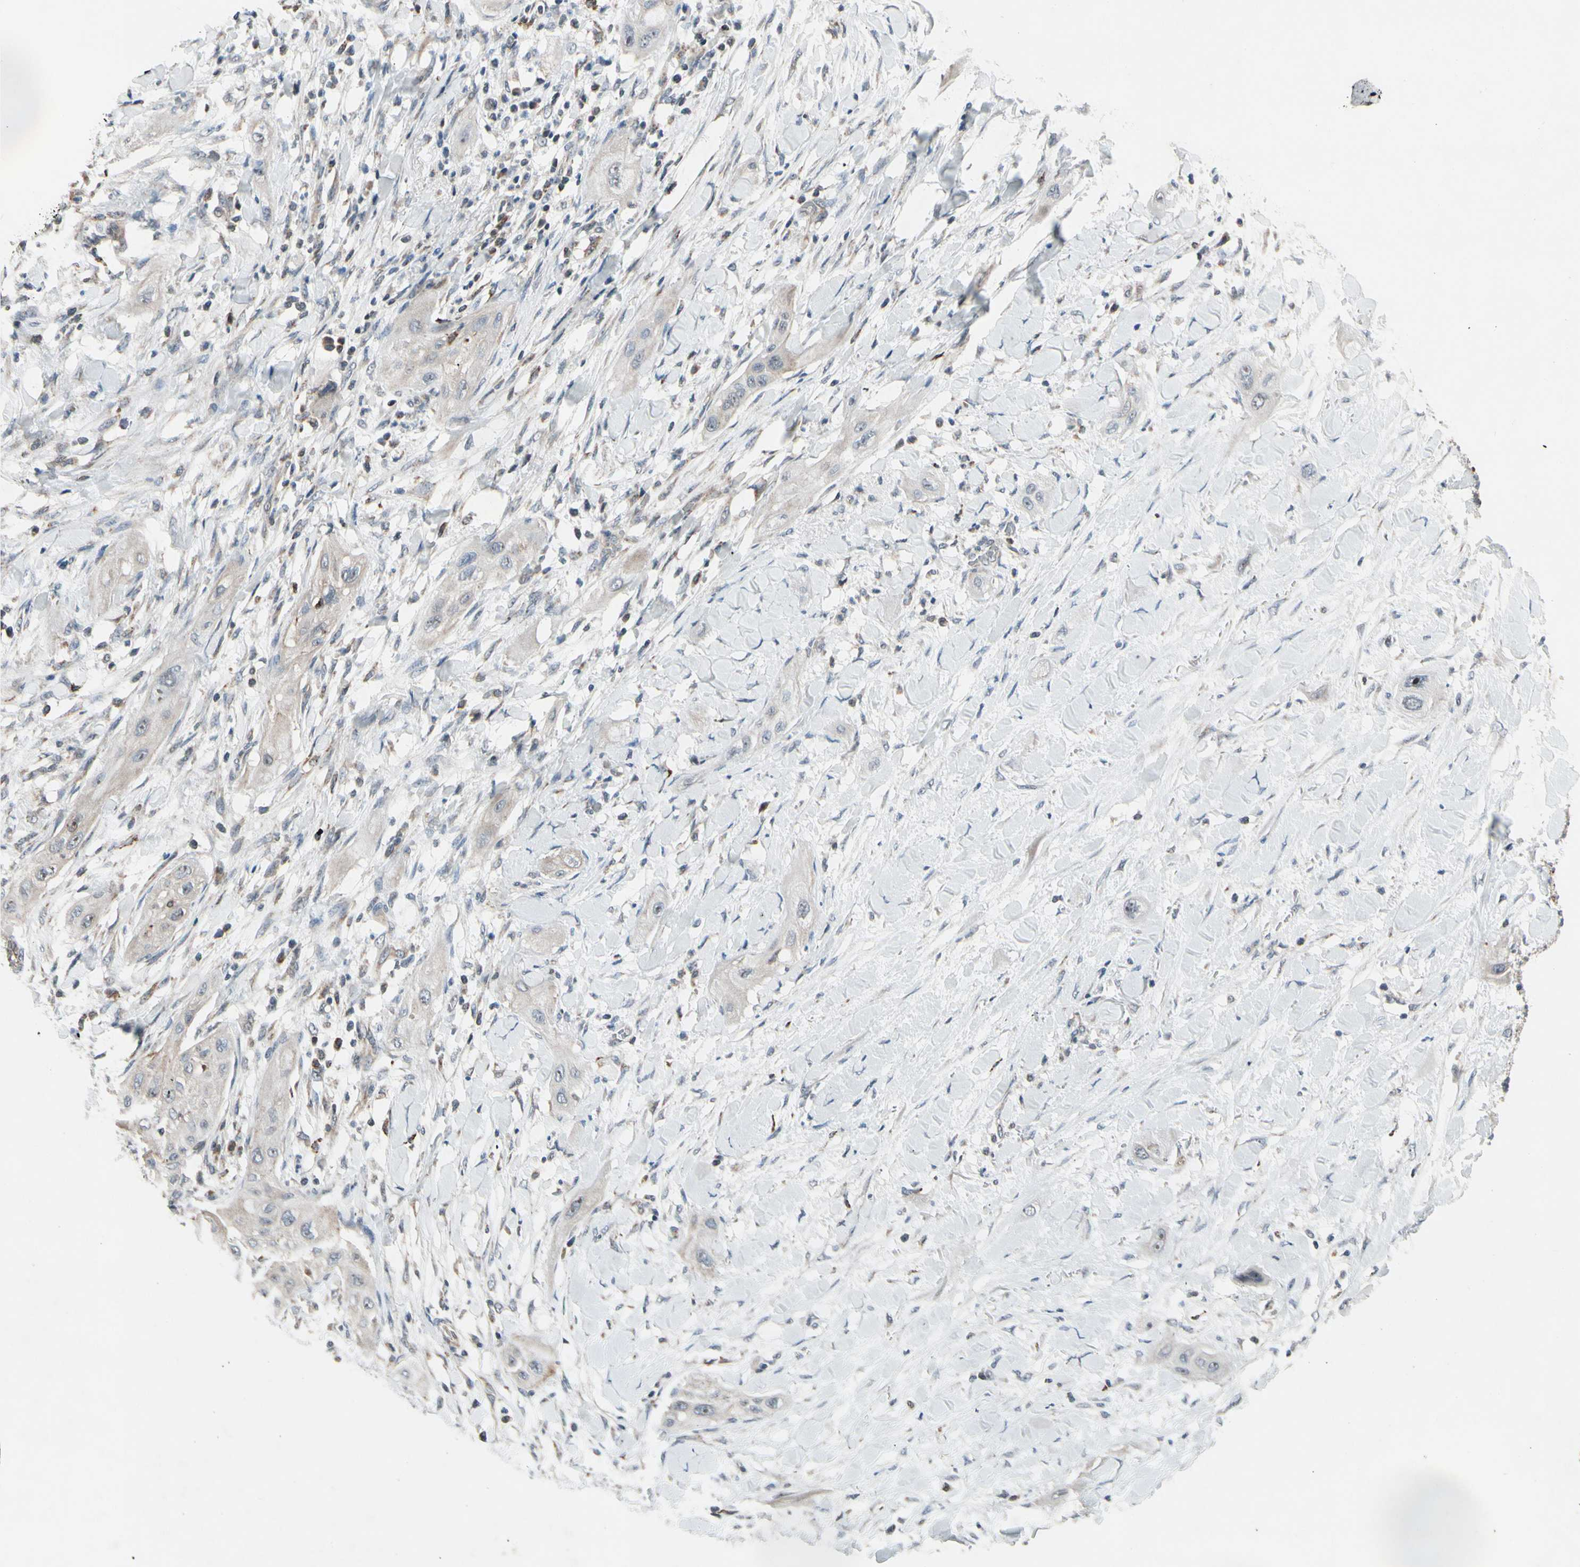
{"staining": {"intensity": "weak", "quantity": ">75%", "location": "cytoplasmic/membranous"}, "tissue": "lung cancer", "cell_type": "Tumor cells", "image_type": "cancer", "snomed": [{"axis": "morphology", "description": "Squamous cell carcinoma, NOS"}, {"axis": "topography", "description": "Lung"}], "caption": "Approximately >75% of tumor cells in lung squamous cell carcinoma demonstrate weak cytoplasmic/membranous protein staining as visualized by brown immunohistochemical staining.", "gene": "CPT1A", "patient": {"sex": "female", "age": 47}}